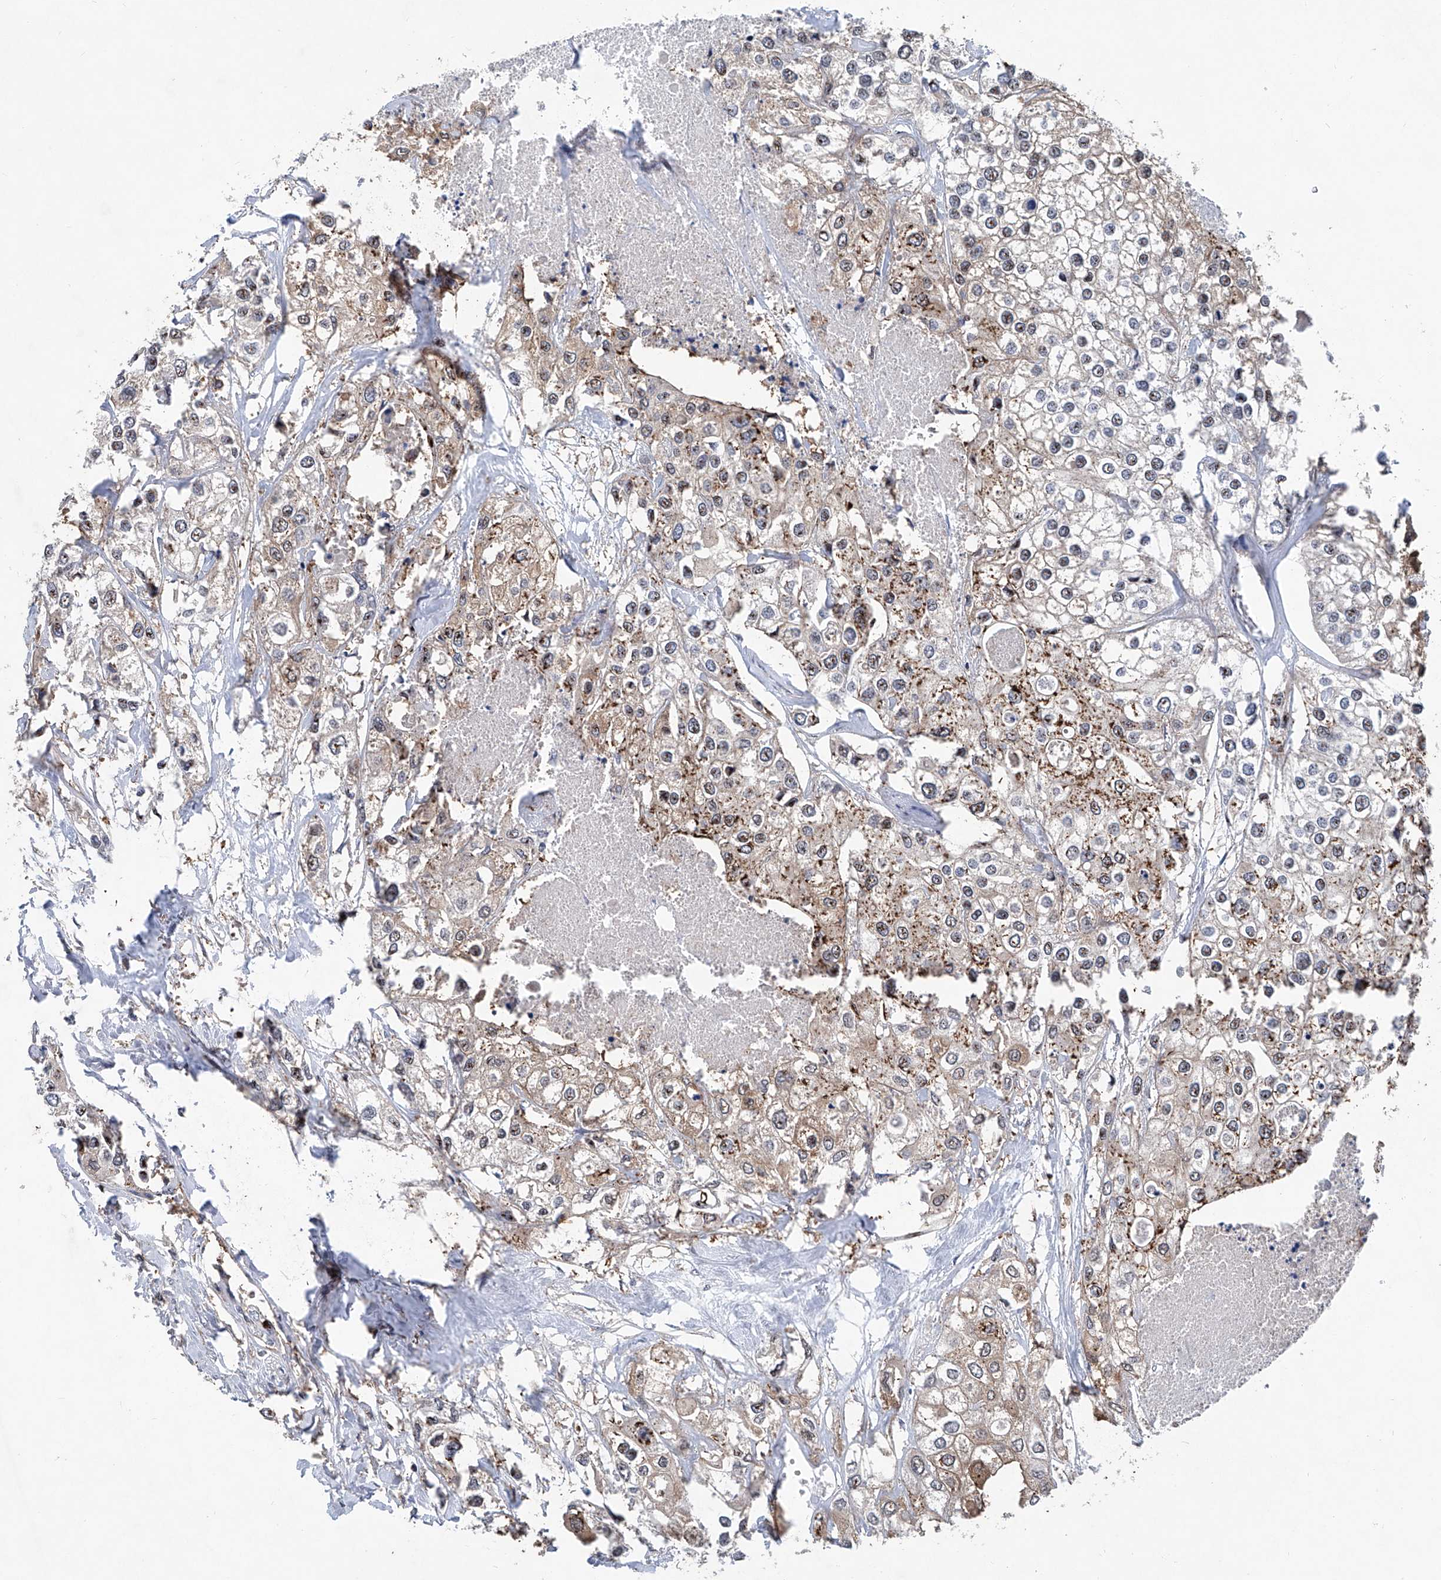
{"staining": {"intensity": "moderate", "quantity": "<25%", "location": "cytoplasmic/membranous"}, "tissue": "urothelial cancer", "cell_type": "Tumor cells", "image_type": "cancer", "snomed": [{"axis": "morphology", "description": "Urothelial carcinoma, High grade"}, {"axis": "topography", "description": "Urinary bladder"}], "caption": "This is an image of IHC staining of high-grade urothelial carcinoma, which shows moderate expression in the cytoplasmic/membranous of tumor cells.", "gene": "NT5C3A", "patient": {"sex": "male", "age": 64}}